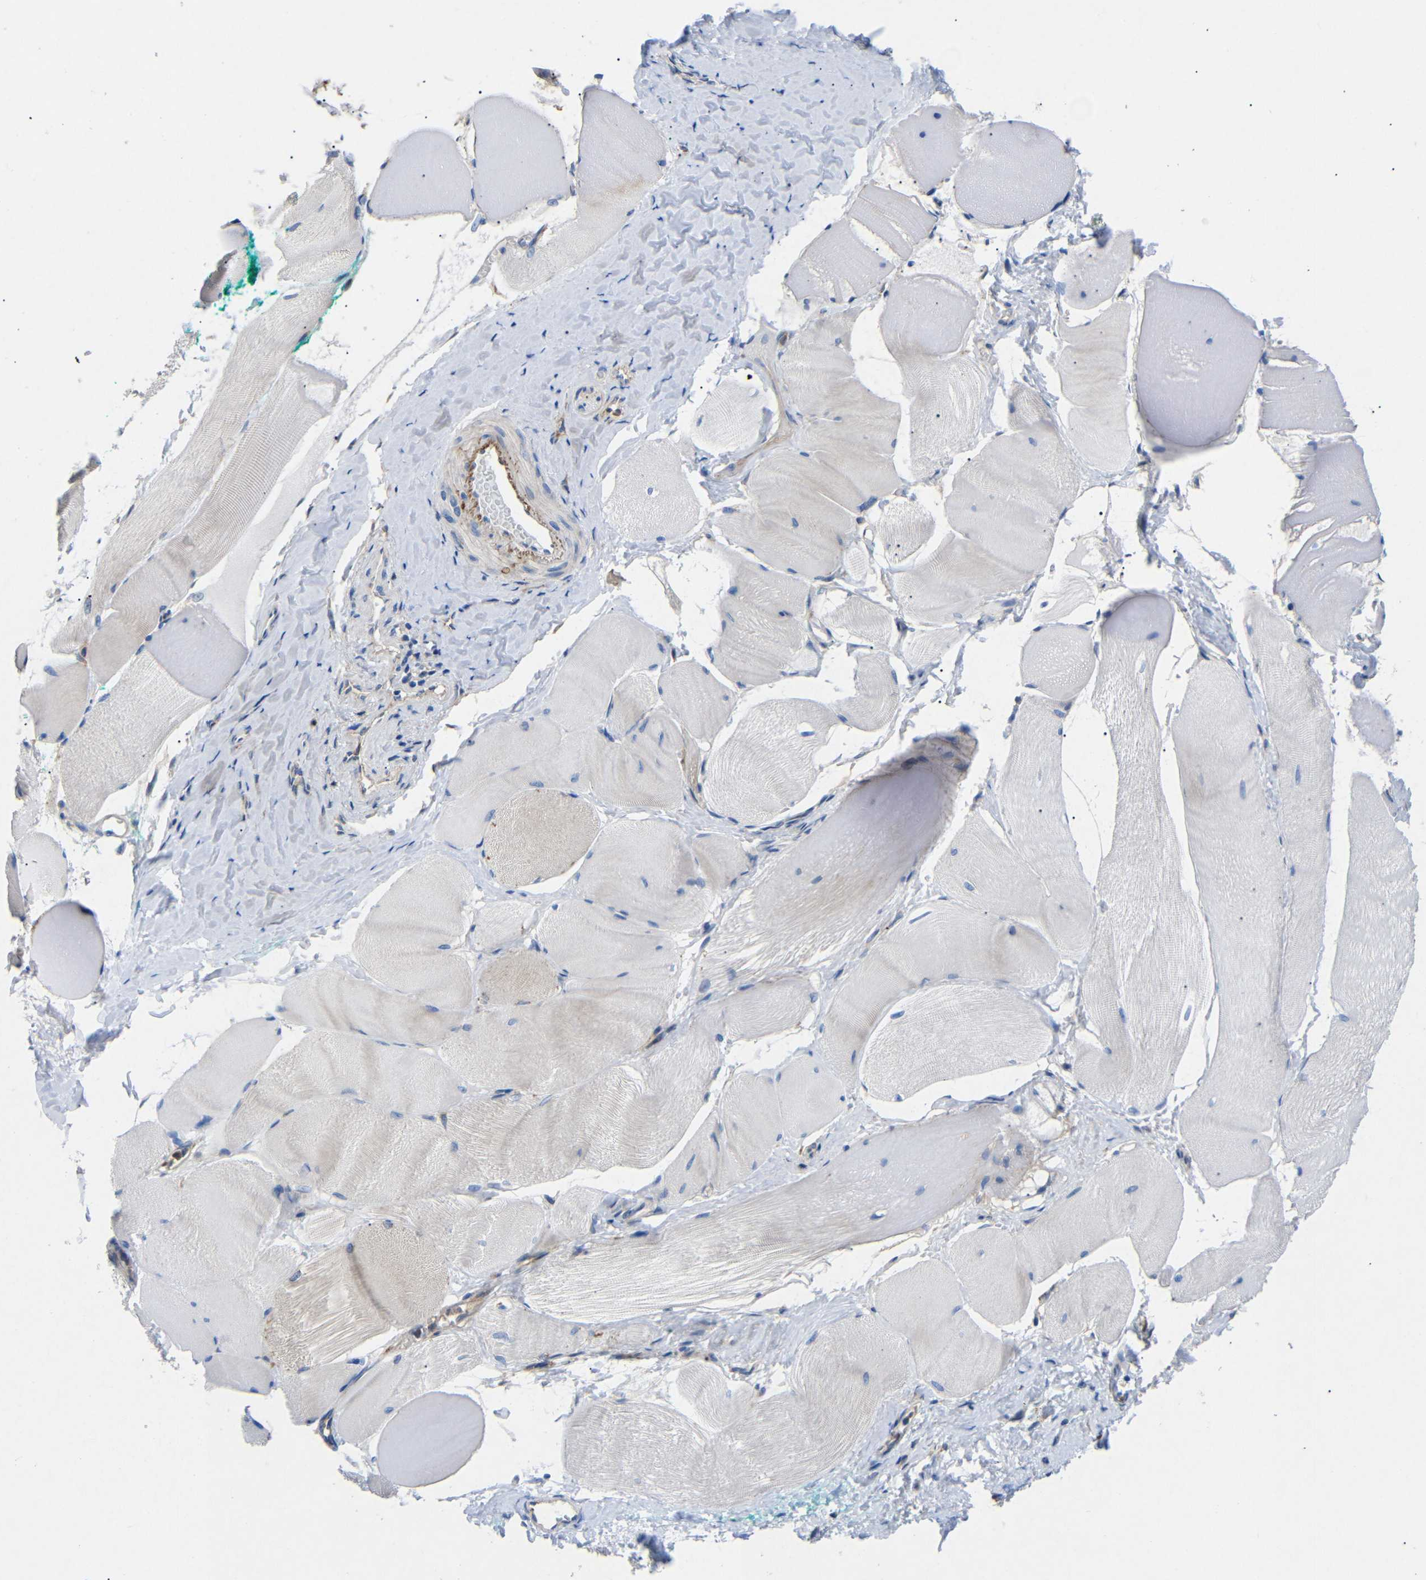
{"staining": {"intensity": "weak", "quantity": "<25%", "location": "cytoplasmic/membranous"}, "tissue": "skeletal muscle", "cell_type": "Myocytes", "image_type": "normal", "snomed": [{"axis": "morphology", "description": "Normal tissue, NOS"}, {"axis": "morphology", "description": "Squamous cell carcinoma, NOS"}, {"axis": "topography", "description": "Skeletal muscle"}], "caption": "This micrograph is of normal skeletal muscle stained with IHC to label a protein in brown with the nuclei are counter-stained blue. There is no expression in myocytes. (DAB (3,3'-diaminobenzidine) immunohistochemistry with hematoxylin counter stain).", "gene": "SDCBP", "patient": {"sex": "male", "age": 51}}